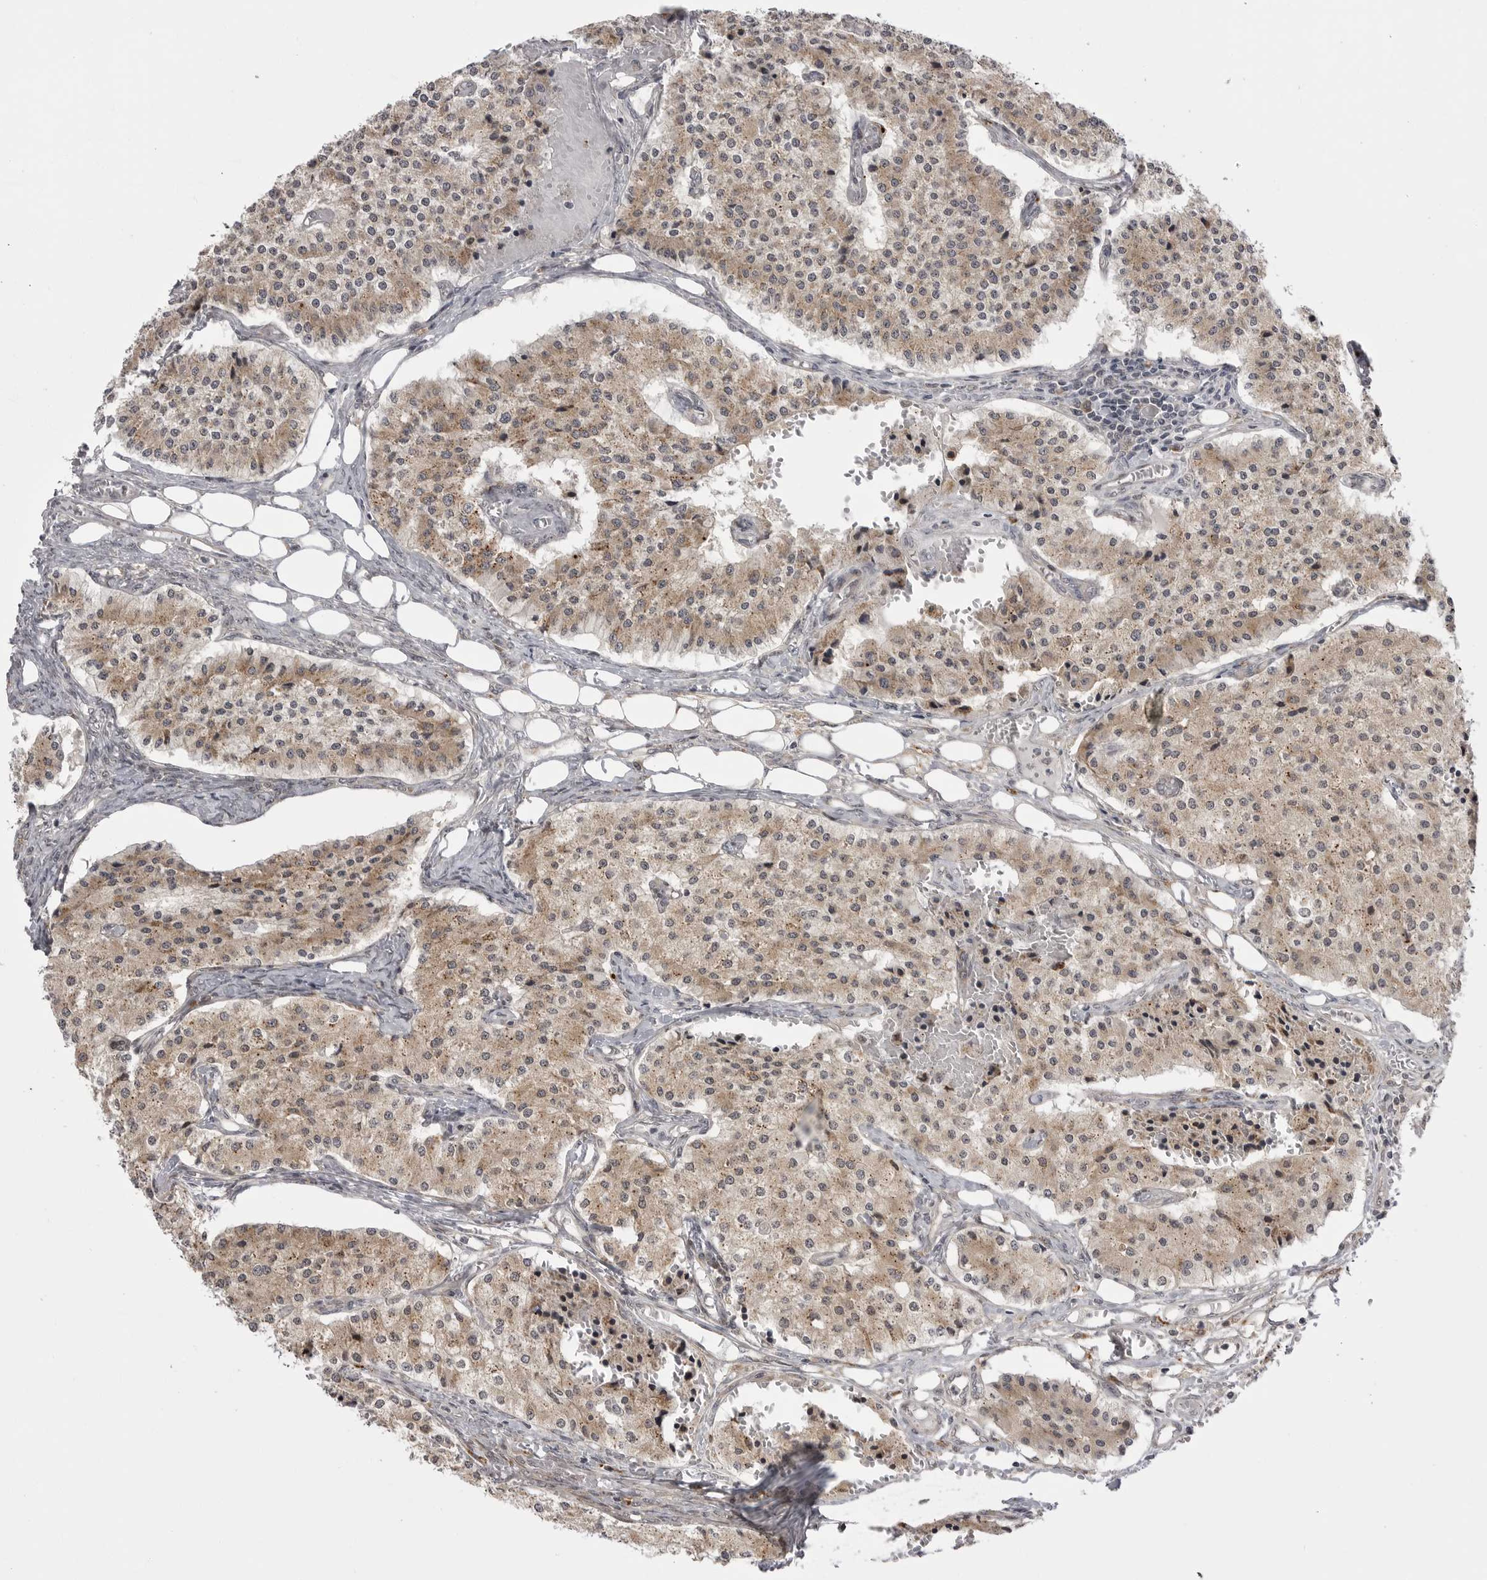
{"staining": {"intensity": "moderate", "quantity": ">75%", "location": "cytoplasmic/membranous"}, "tissue": "carcinoid", "cell_type": "Tumor cells", "image_type": "cancer", "snomed": [{"axis": "morphology", "description": "Carcinoid, malignant, NOS"}, {"axis": "topography", "description": "Colon"}], "caption": "Protein staining demonstrates moderate cytoplasmic/membranous expression in about >75% of tumor cells in malignant carcinoid. The staining is performed using DAB brown chromogen to label protein expression. The nuclei are counter-stained blue using hematoxylin.", "gene": "PTK2B", "patient": {"sex": "female", "age": 52}}